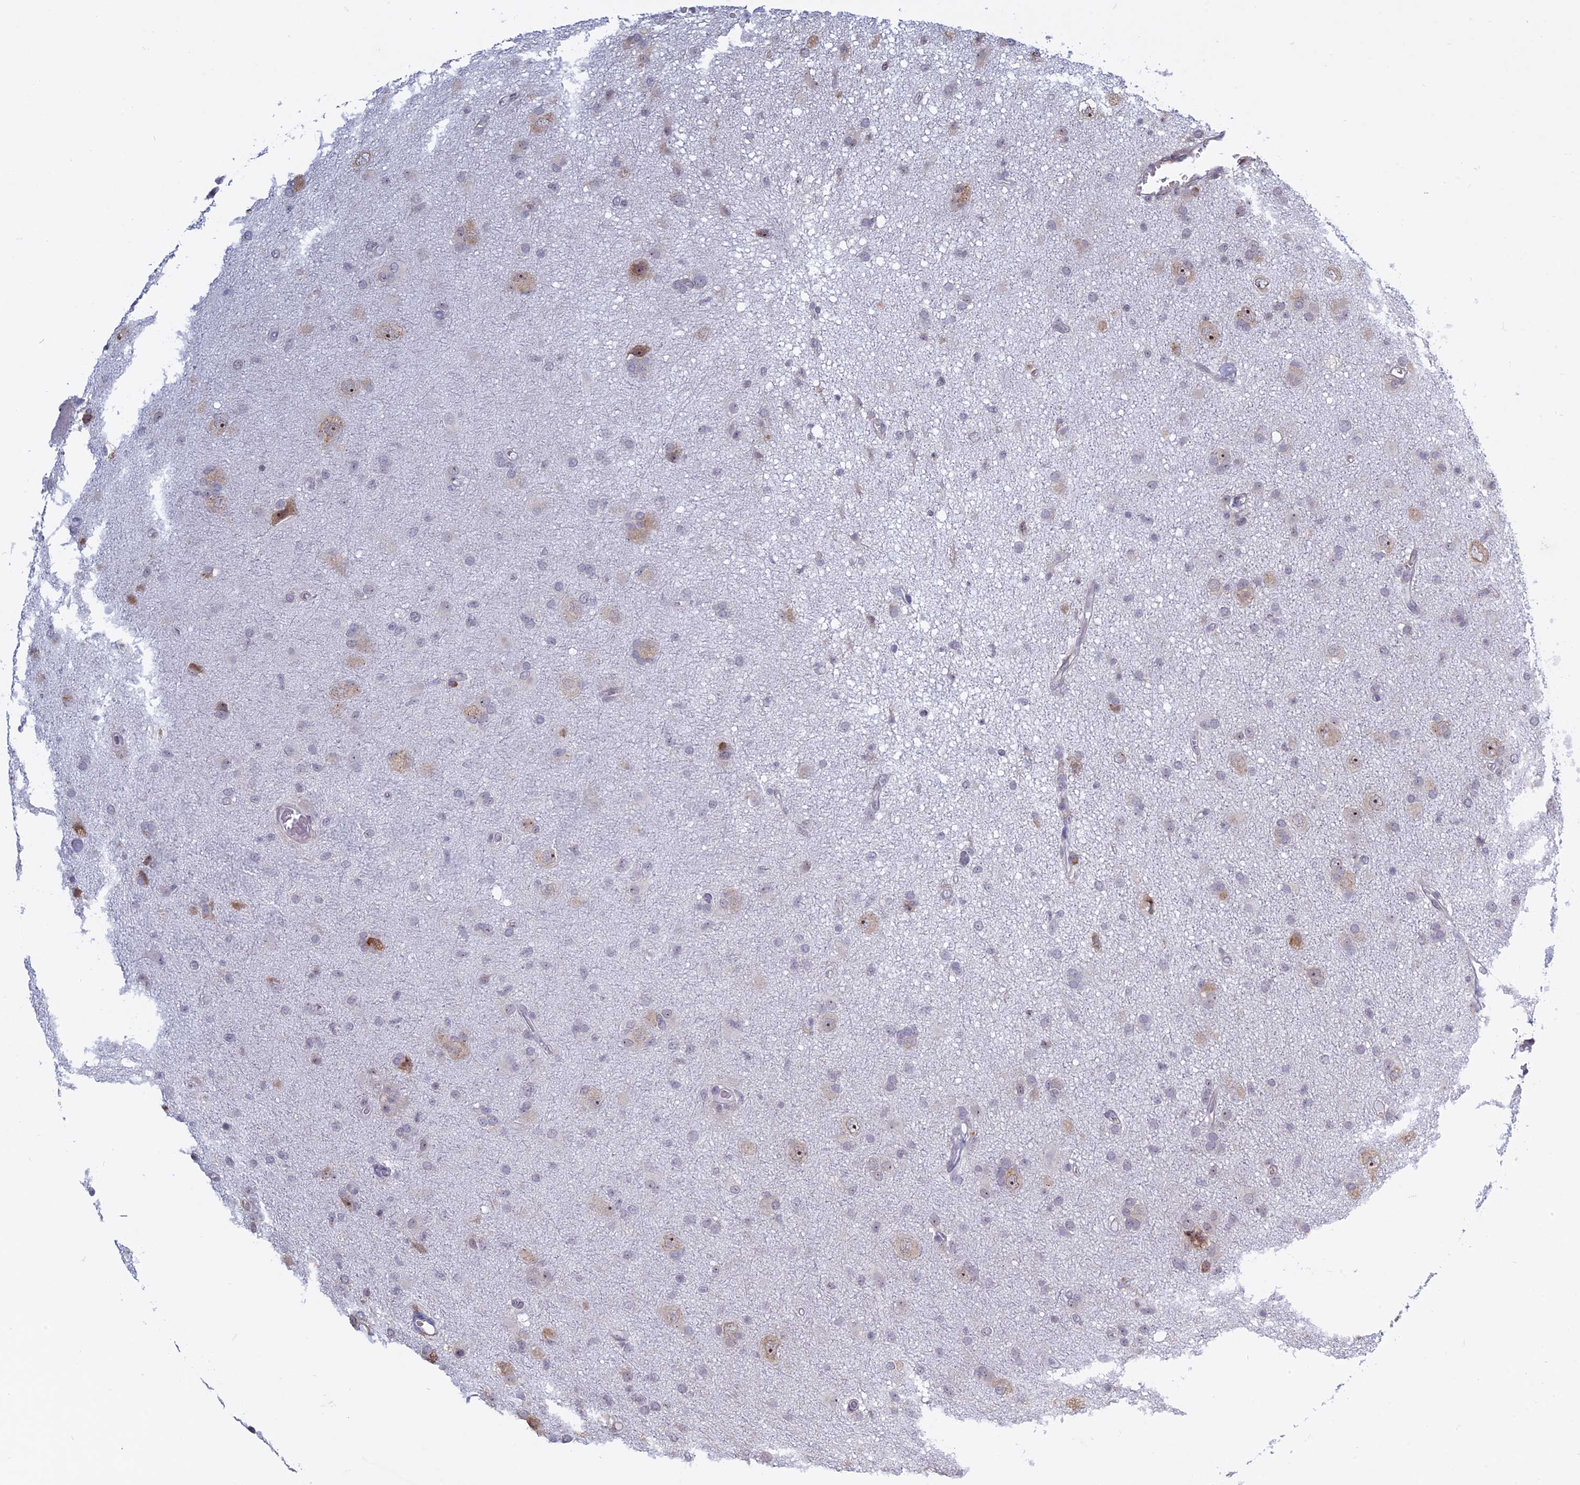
{"staining": {"intensity": "moderate", "quantity": "<25%", "location": "nuclear"}, "tissue": "glioma", "cell_type": "Tumor cells", "image_type": "cancer", "snomed": [{"axis": "morphology", "description": "Glioma, malignant, High grade"}, {"axis": "topography", "description": "Brain"}], "caption": "Glioma stained for a protein (brown) shows moderate nuclear positive staining in about <25% of tumor cells.", "gene": "RPS19BP1", "patient": {"sex": "female", "age": 57}}